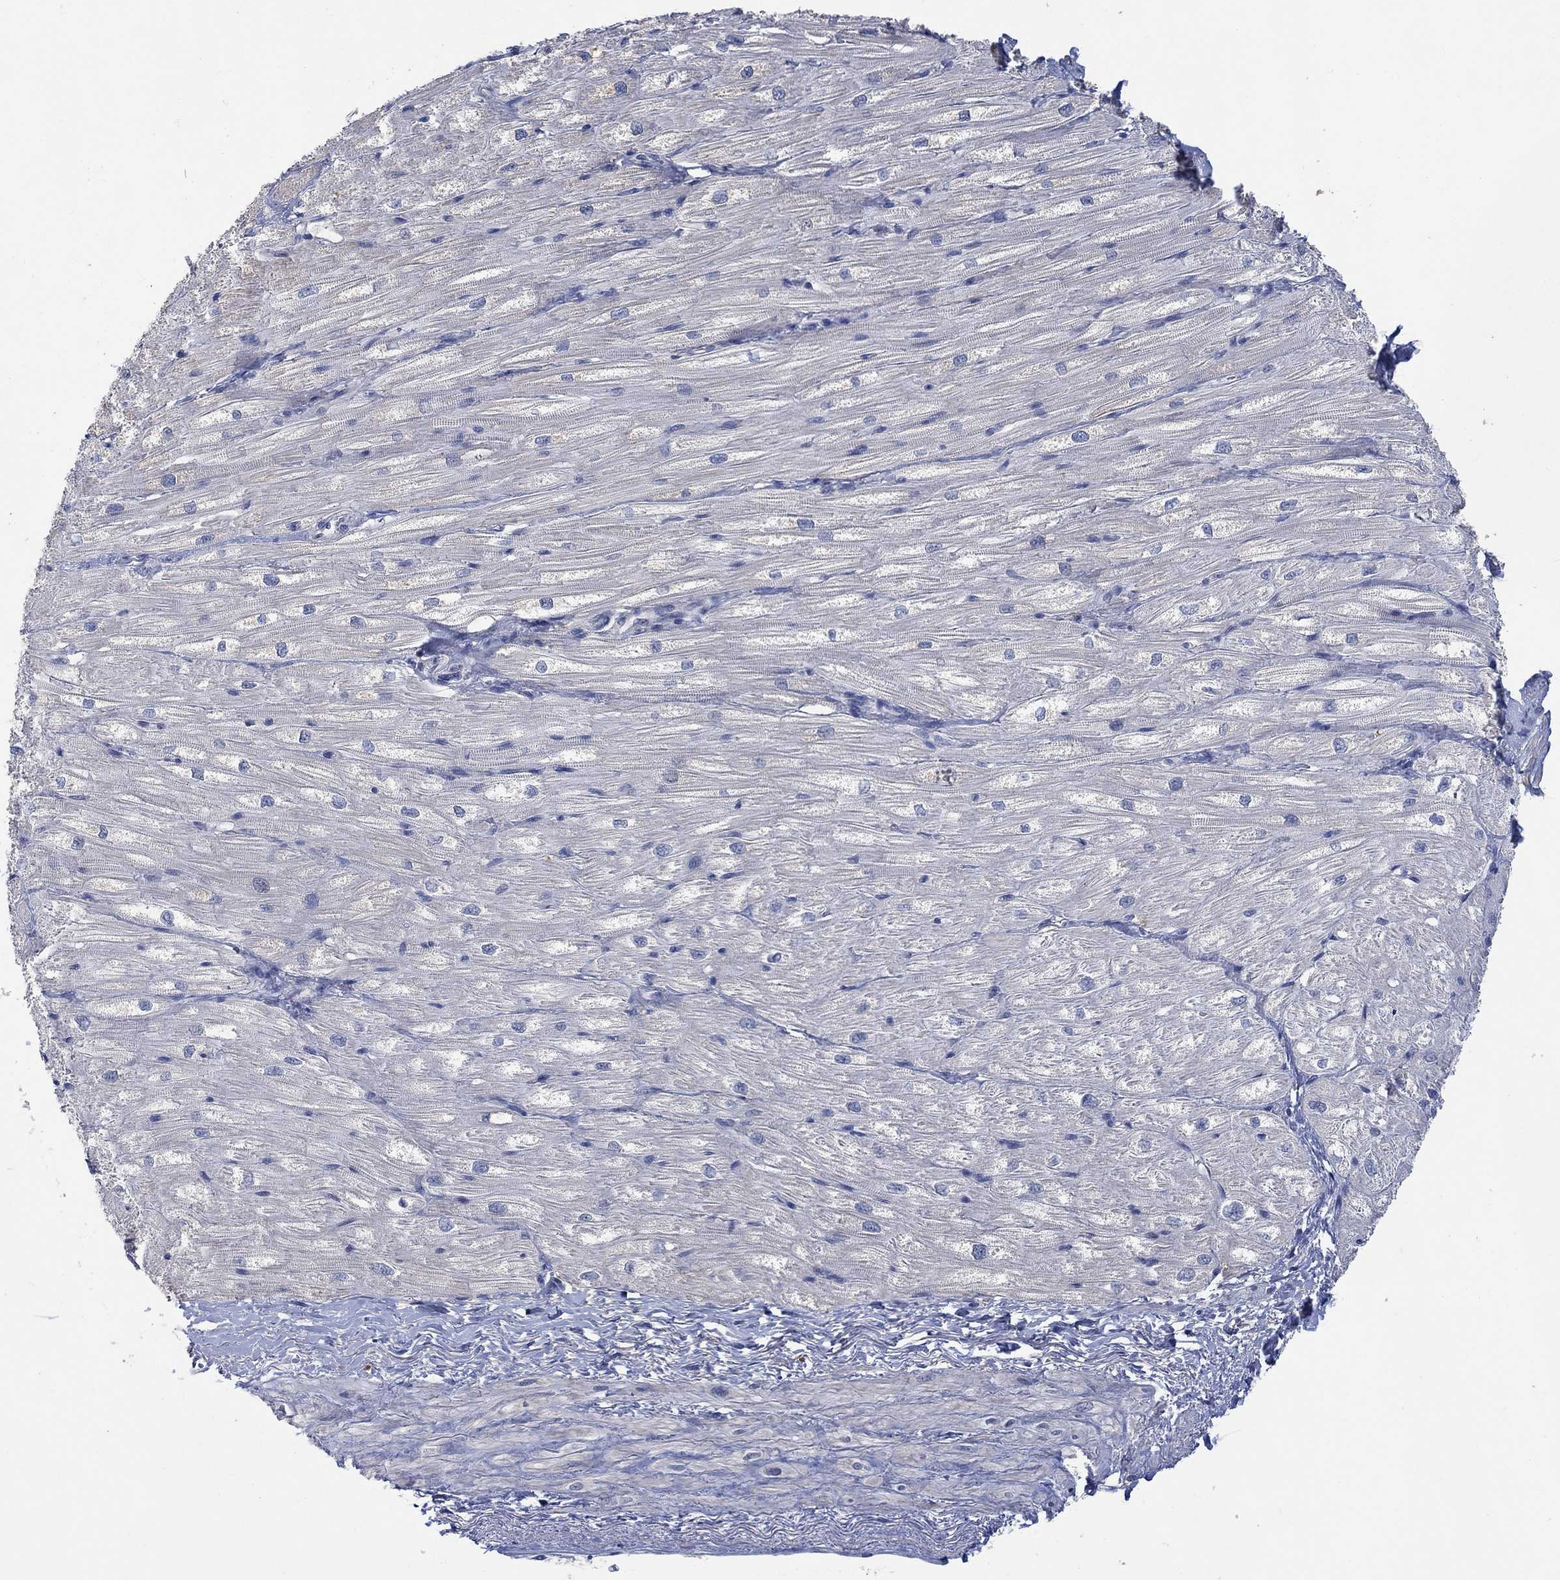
{"staining": {"intensity": "negative", "quantity": "none", "location": "none"}, "tissue": "heart muscle", "cell_type": "Cardiomyocytes", "image_type": "normal", "snomed": [{"axis": "morphology", "description": "Normal tissue, NOS"}, {"axis": "topography", "description": "Heart"}], "caption": "IHC of unremarkable heart muscle exhibits no staining in cardiomyocytes.", "gene": "MSTN", "patient": {"sex": "male", "age": 57}}